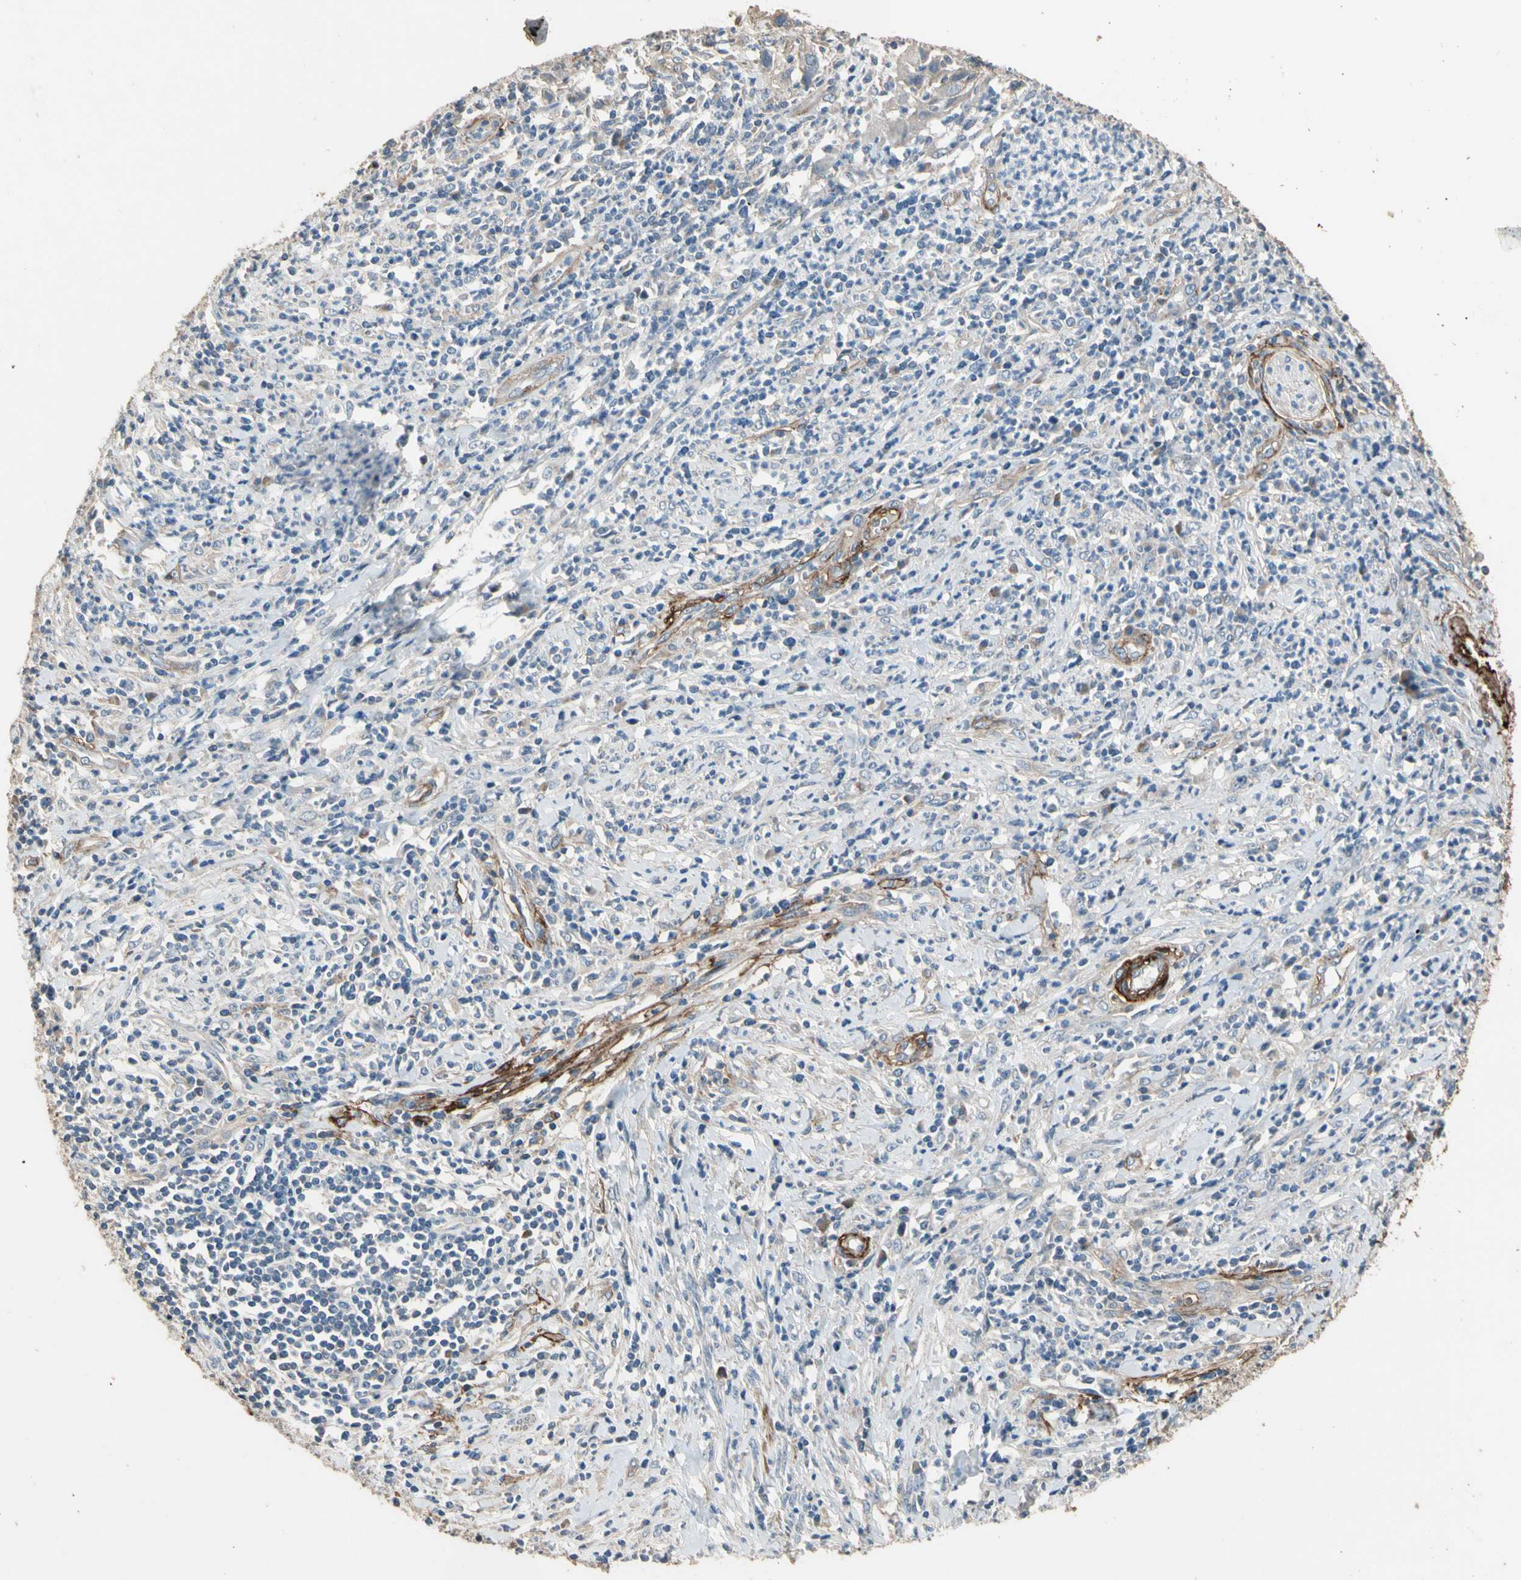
{"staining": {"intensity": "weak", "quantity": ">75%", "location": "cytoplasmic/membranous"}, "tissue": "cervical cancer", "cell_type": "Tumor cells", "image_type": "cancer", "snomed": [{"axis": "morphology", "description": "Squamous cell carcinoma, NOS"}, {"axis": "topography", "description": "Cervix"}], "caption": "Immunohistochemistry staining of cervical cancer (squamous cell carcinoma), which shows low levels of weak cytoplasmic/membranous staining in approximately >75% of tumor cells indicating weak cytoplasmic/membranous protein positivity. The staining was performed using DAB (3,3'-diaminobenzidine) (brown) for protein detection and nuclei were counterstained in hematoxylin (blue).", "gene": "SUSD2", "patient": {"sex": "female", "age": 32}}